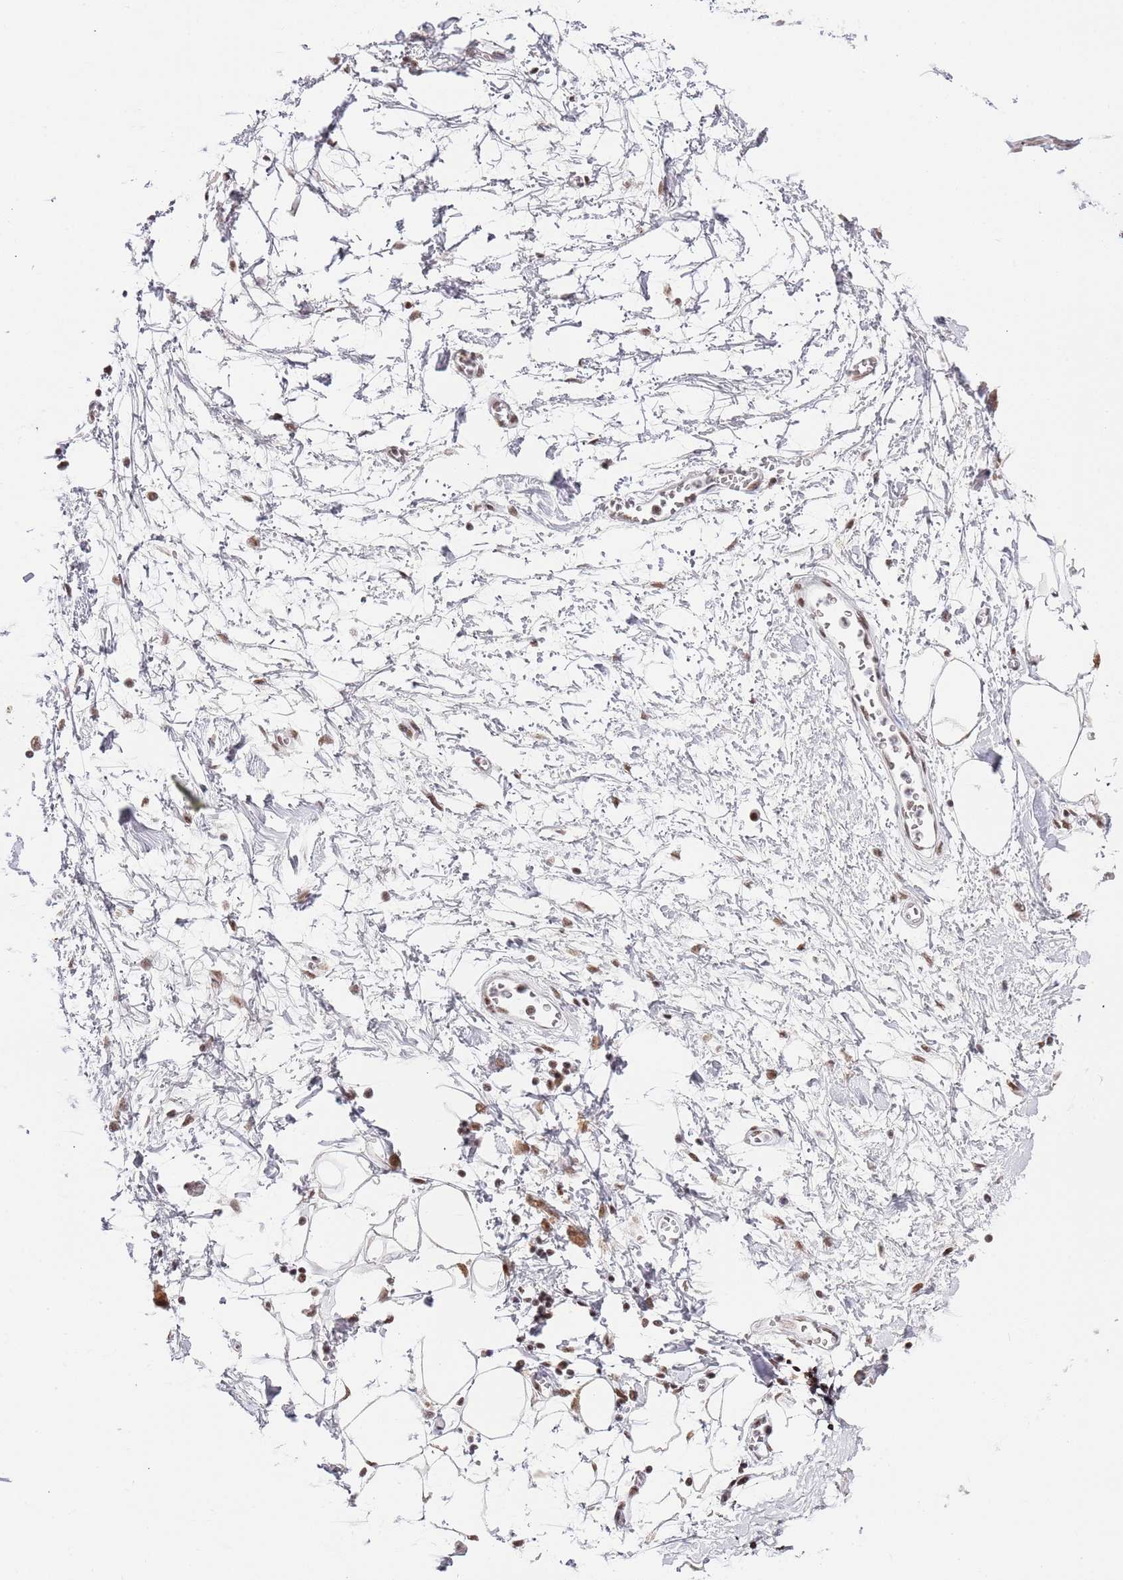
{"staining": {"intensity": "moderate", "quantity": ">75%", "location": "nuclear"}, "tissue": "adipose tissue", "cell_type": "Adipocytes", "image_type": "normal", "snomed": [{"axis": "morphology", "description": "Normal tissue, NOS"}, {"axis": "morphology", "description": "Adenocarcinoma, NOS"}, {"axis": "topography", "description": "Pancreas"}, {"axis": "topography", "description": "Peripheral nerve tissue"}], "caption": "IHC (DAB) staining of unremarkable human adipose tissue displays moderate nuclear protein staining in about >75% of adipocytes.", "gene": "AKAP8L", "patient": {"sex": "male", "age": 59}}